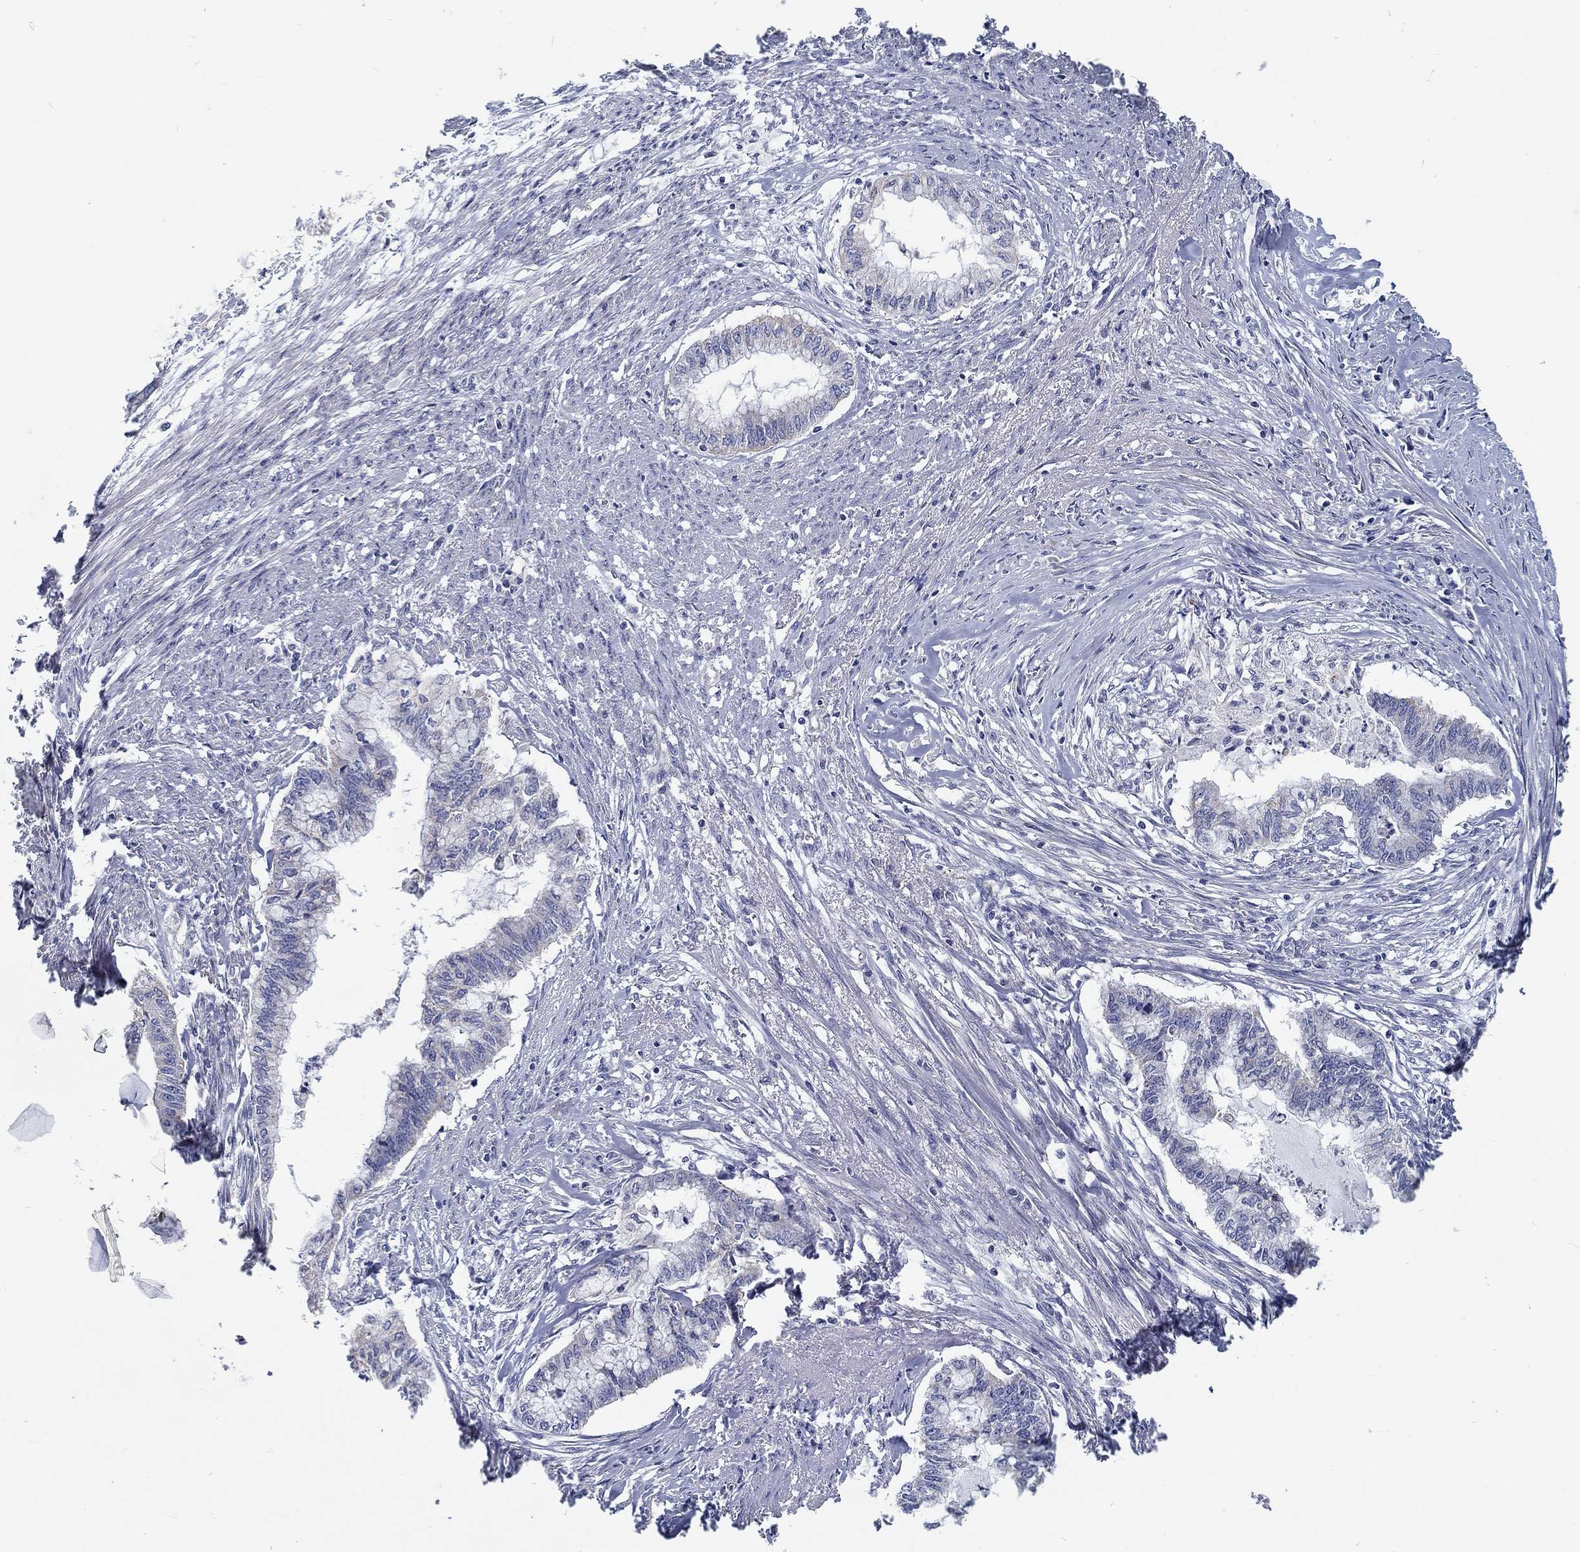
{"staining": {"intensity": "negative", "quantity": "none", "location": "none"}, "tissue": "endometrial cancer", "cell_type": "Tumor cells", "image_type": "cancer", "snomed": [{"axis": "morphology", "description": "Adenocarcinoma, NOS"}, {"axis": "topography", "description": "Endometrium"}], "caption": "Endometrial adenocarcinoma was stained to show a protein in brown. There is no significant positivity in tumor cells.", "gene": "MYBPC1", "patient": {"sex": "female", "age": 79}}